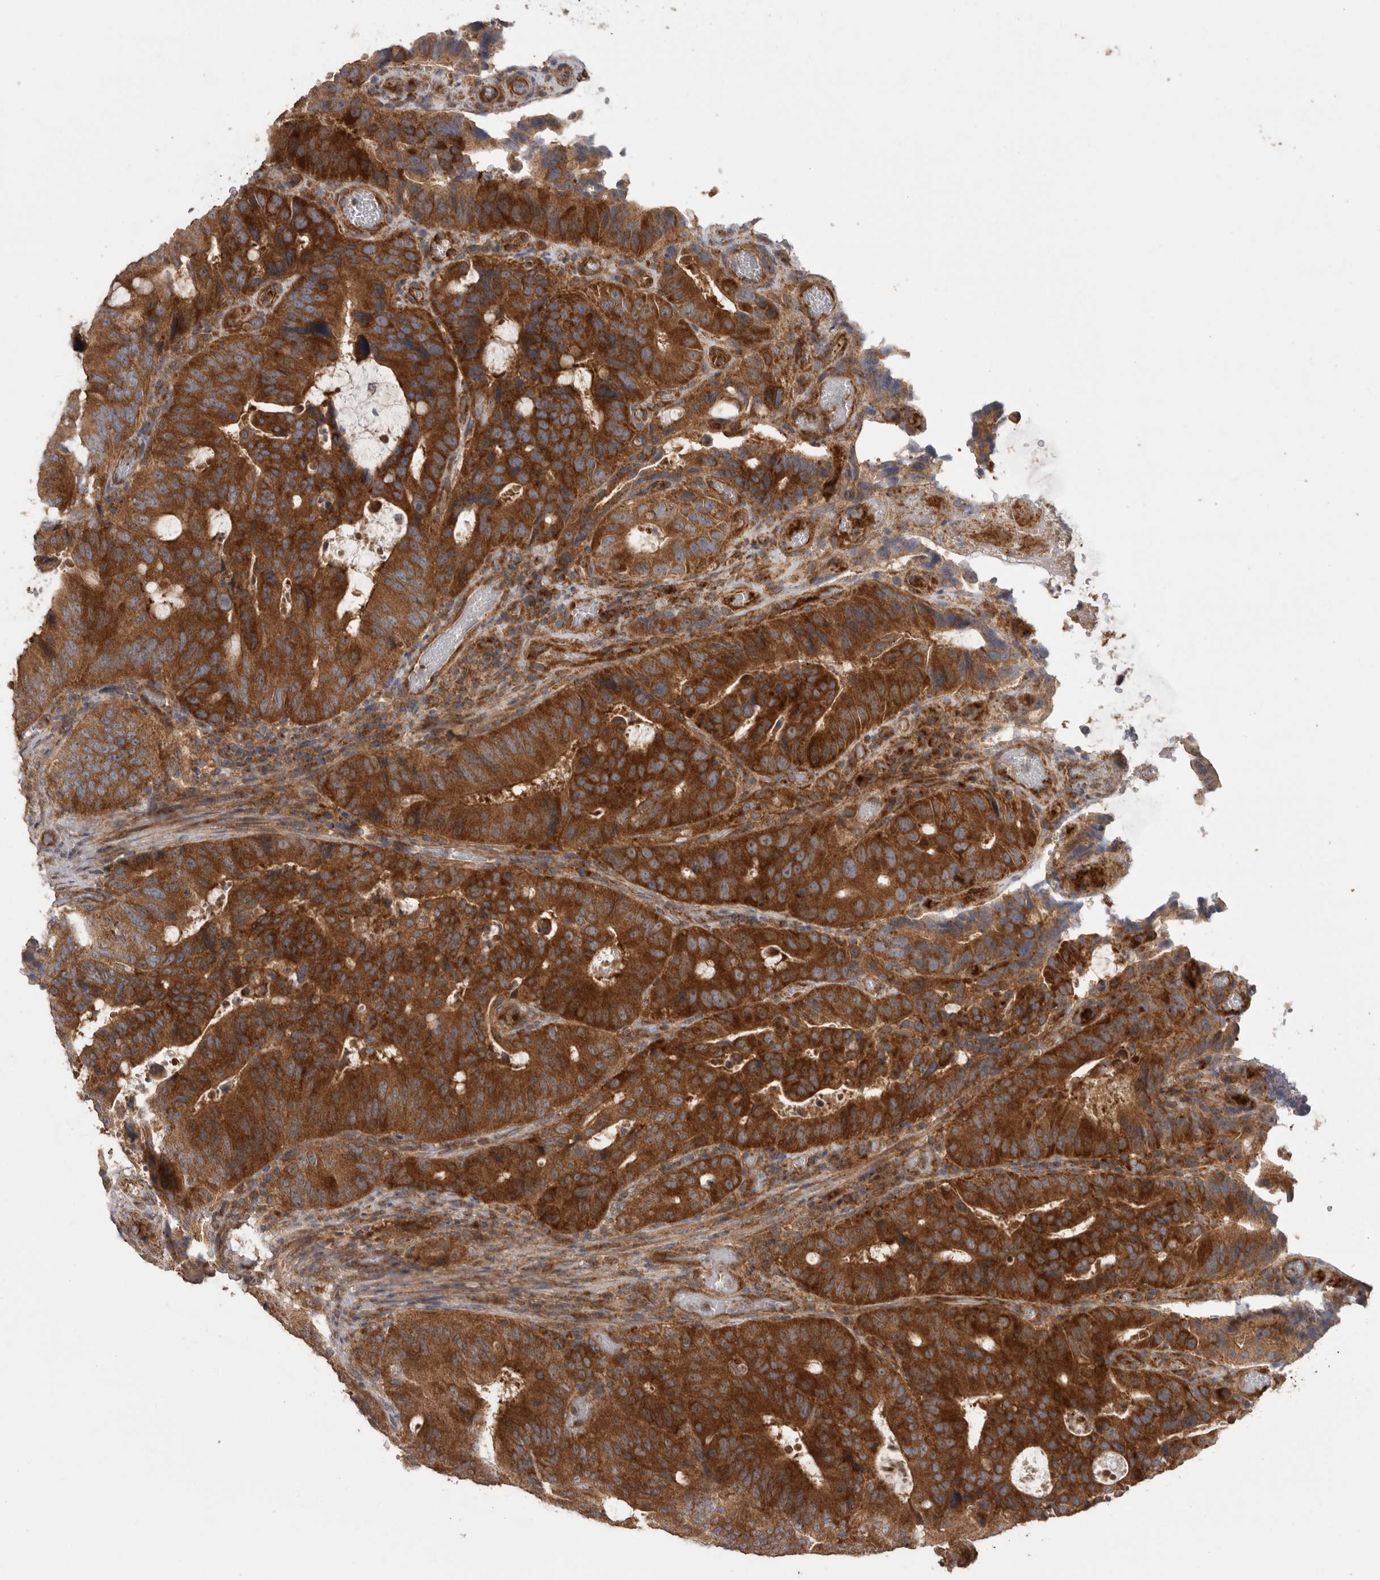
{"staining": {"intensity": "strong", "quantity": ">75%", "location": "cytoplasmic/membranous"}, "tissue": "colorectal cancer", "cell_type": "Tumor cells", "image_type": "cancer", "snomed": [{"axis": "morphology", "description": "Adenocarcinoma, NOS"}, {"axis": "topography", "description": "Colon"}], "caption": "A photomicrograph showing strong cytoplasmic/membranous positivity in approximately >75% of tumor cells in colorectal cancer, as visualized by brown immunohistochemical staining.", "gene": "PODXL2", "patient": {"sex": "male", "age": 83}}